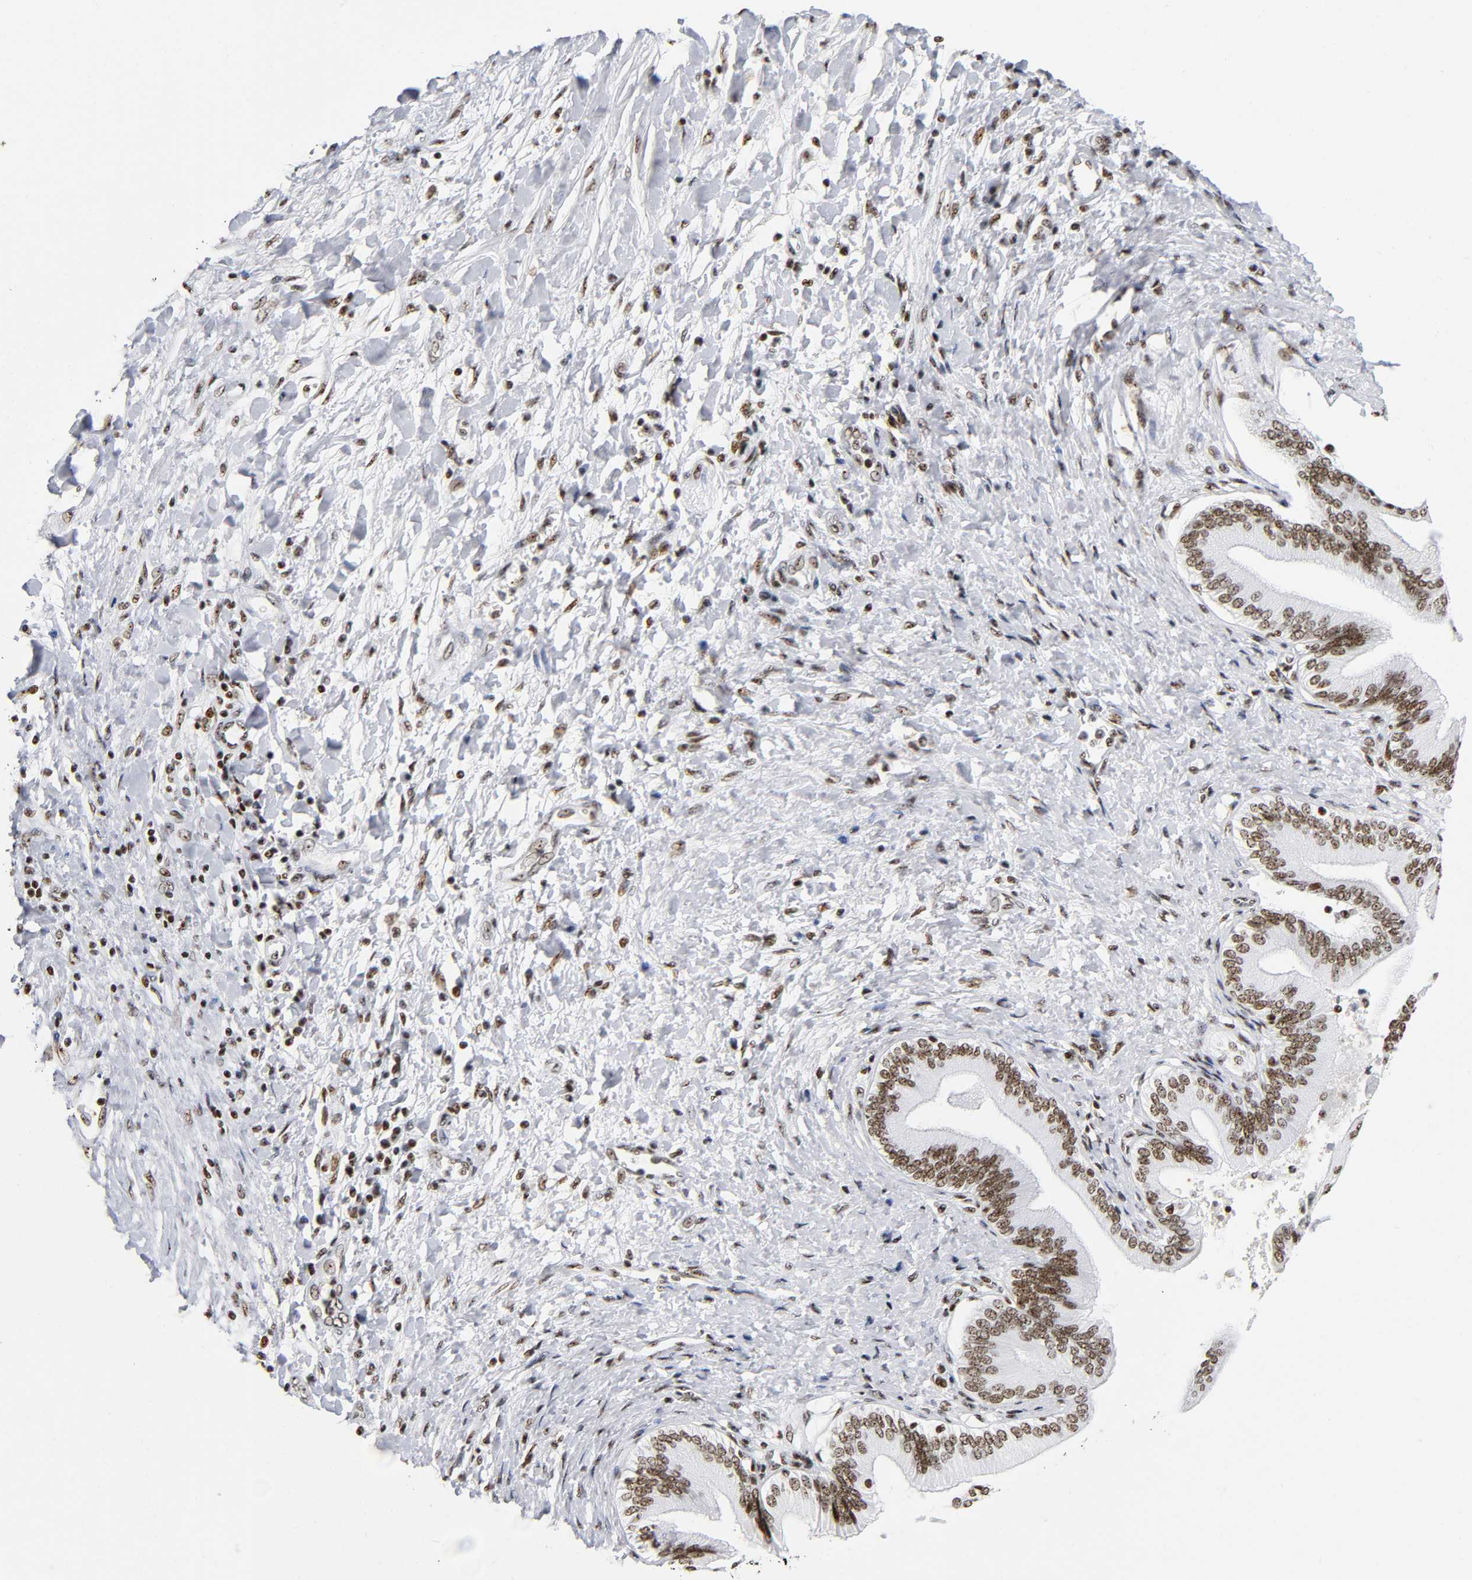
{"staining": {"intensity": "moderate", "quantity": ">75%", "location": "nuclear"}, "tissue": "soft tissue", "cell_type": "Fibroblasts", "image_type": "normal", "snomed": [{"axis": "morphology", "description": "Normal tissue, NOS"}, {"axis": "morphology", "description": "Cholangiocarcinoma"}, {"axis": "topography", "description": "Liver"}, {"axis": "topography", "description": "Peripheral nerve tissue"}], "caption": "This image demonstrates benign soft tissue stained with immunohistochemistry to label a protein in brown. The nuclear of fibroblasts show moderate positivity for the protein. Nuclei are counter-stained blue.", "gene": "UBTF", "patient": {"sex": "male", "age": 50}}